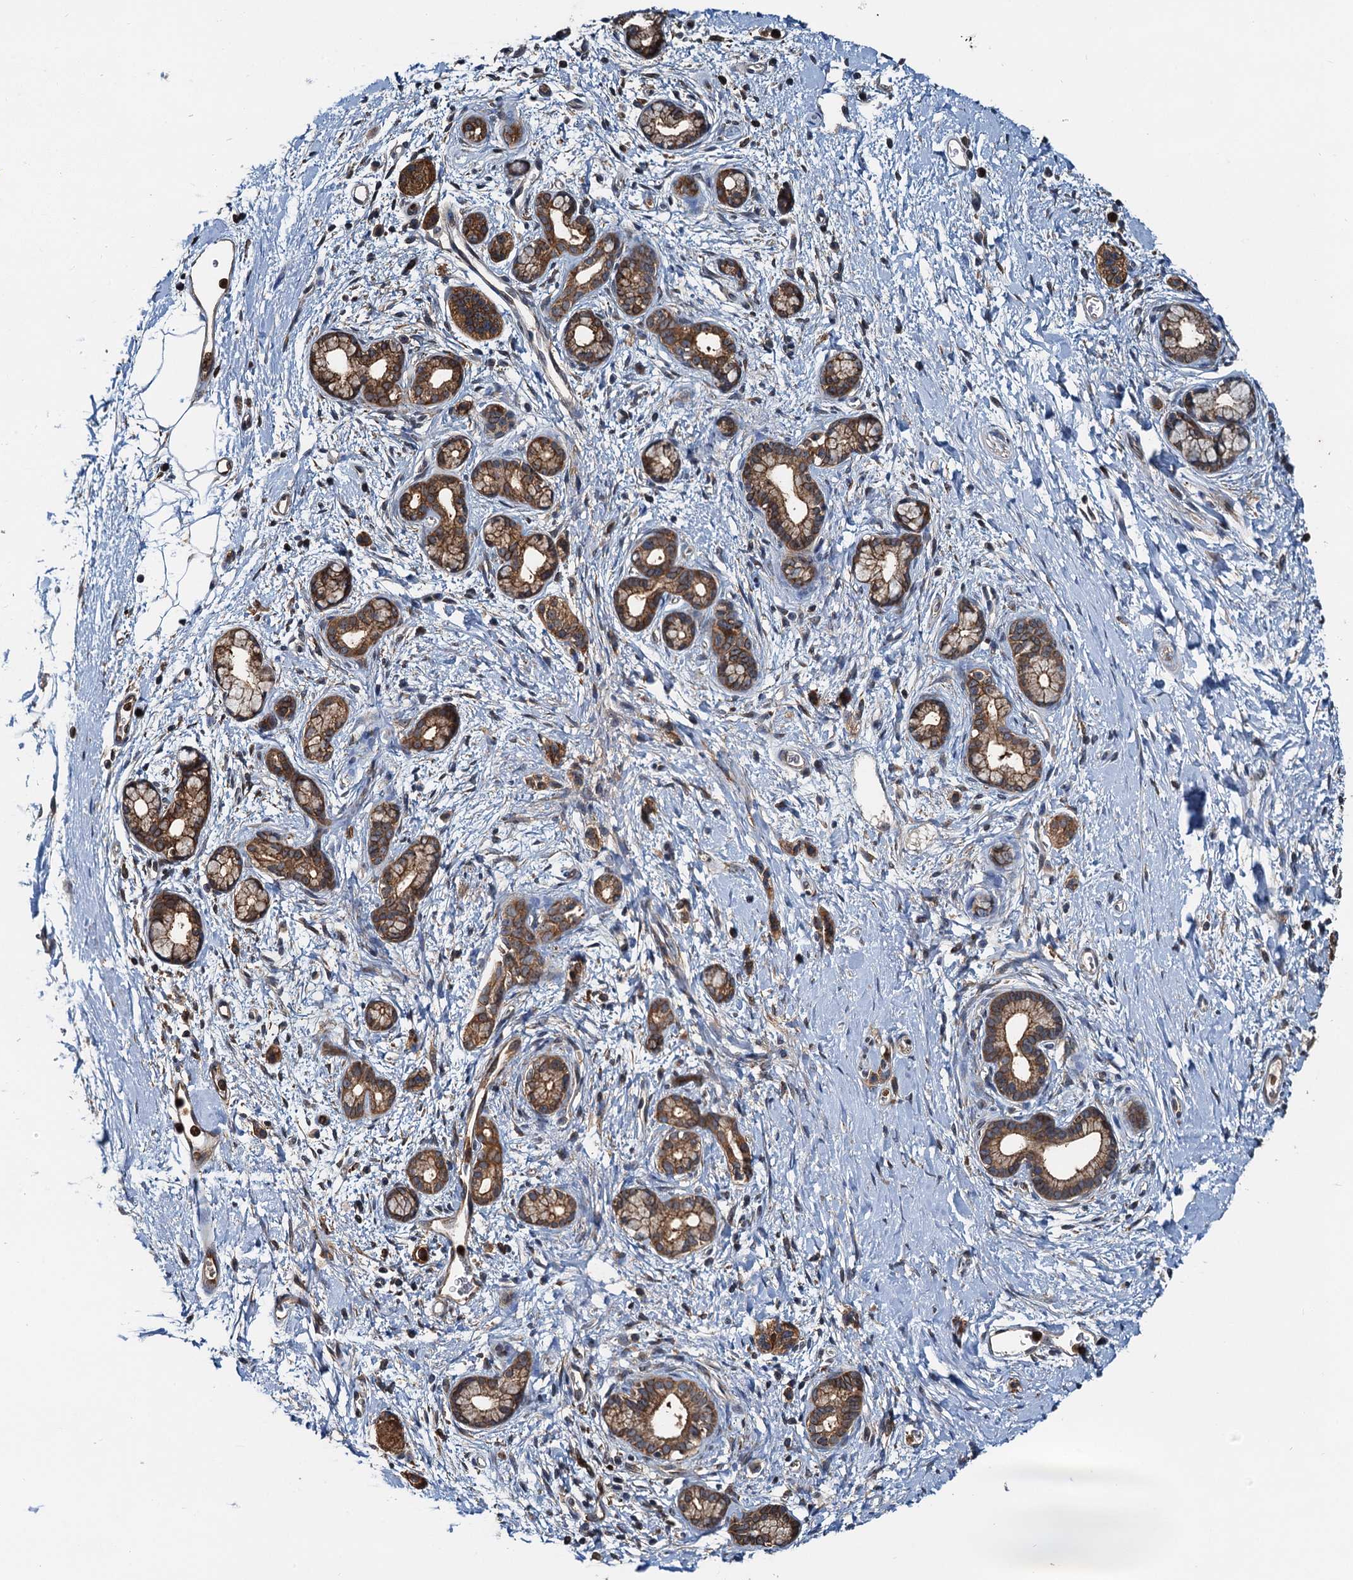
{"staining": {"intensity": "strong", "quantity": ">75%", "location": "cytoplasmic/membranous"}, "tissue": "pancreatic cancer", "cell_type": "Tumor cells", "image_type": "cancer", "snomed": [{"axis": "morphology", "description": "Adenocarcinoma, NOS"}, {"axis": "topography", "description": "Pancreas"}], "caption": "DAB immunohistochemical staining of human pancreatic cancer (adenocarcinoma) demonstrates strong cytoplasmic/membranous protein expression in approximately >75% of tumor cells. The protein is stained brown, and the nuclei are stained in blue (DAB IHC with brightfield microscopy, high magnification).", "gene": "USP6NL", "patient": {"sex": "male", "age": 58}}